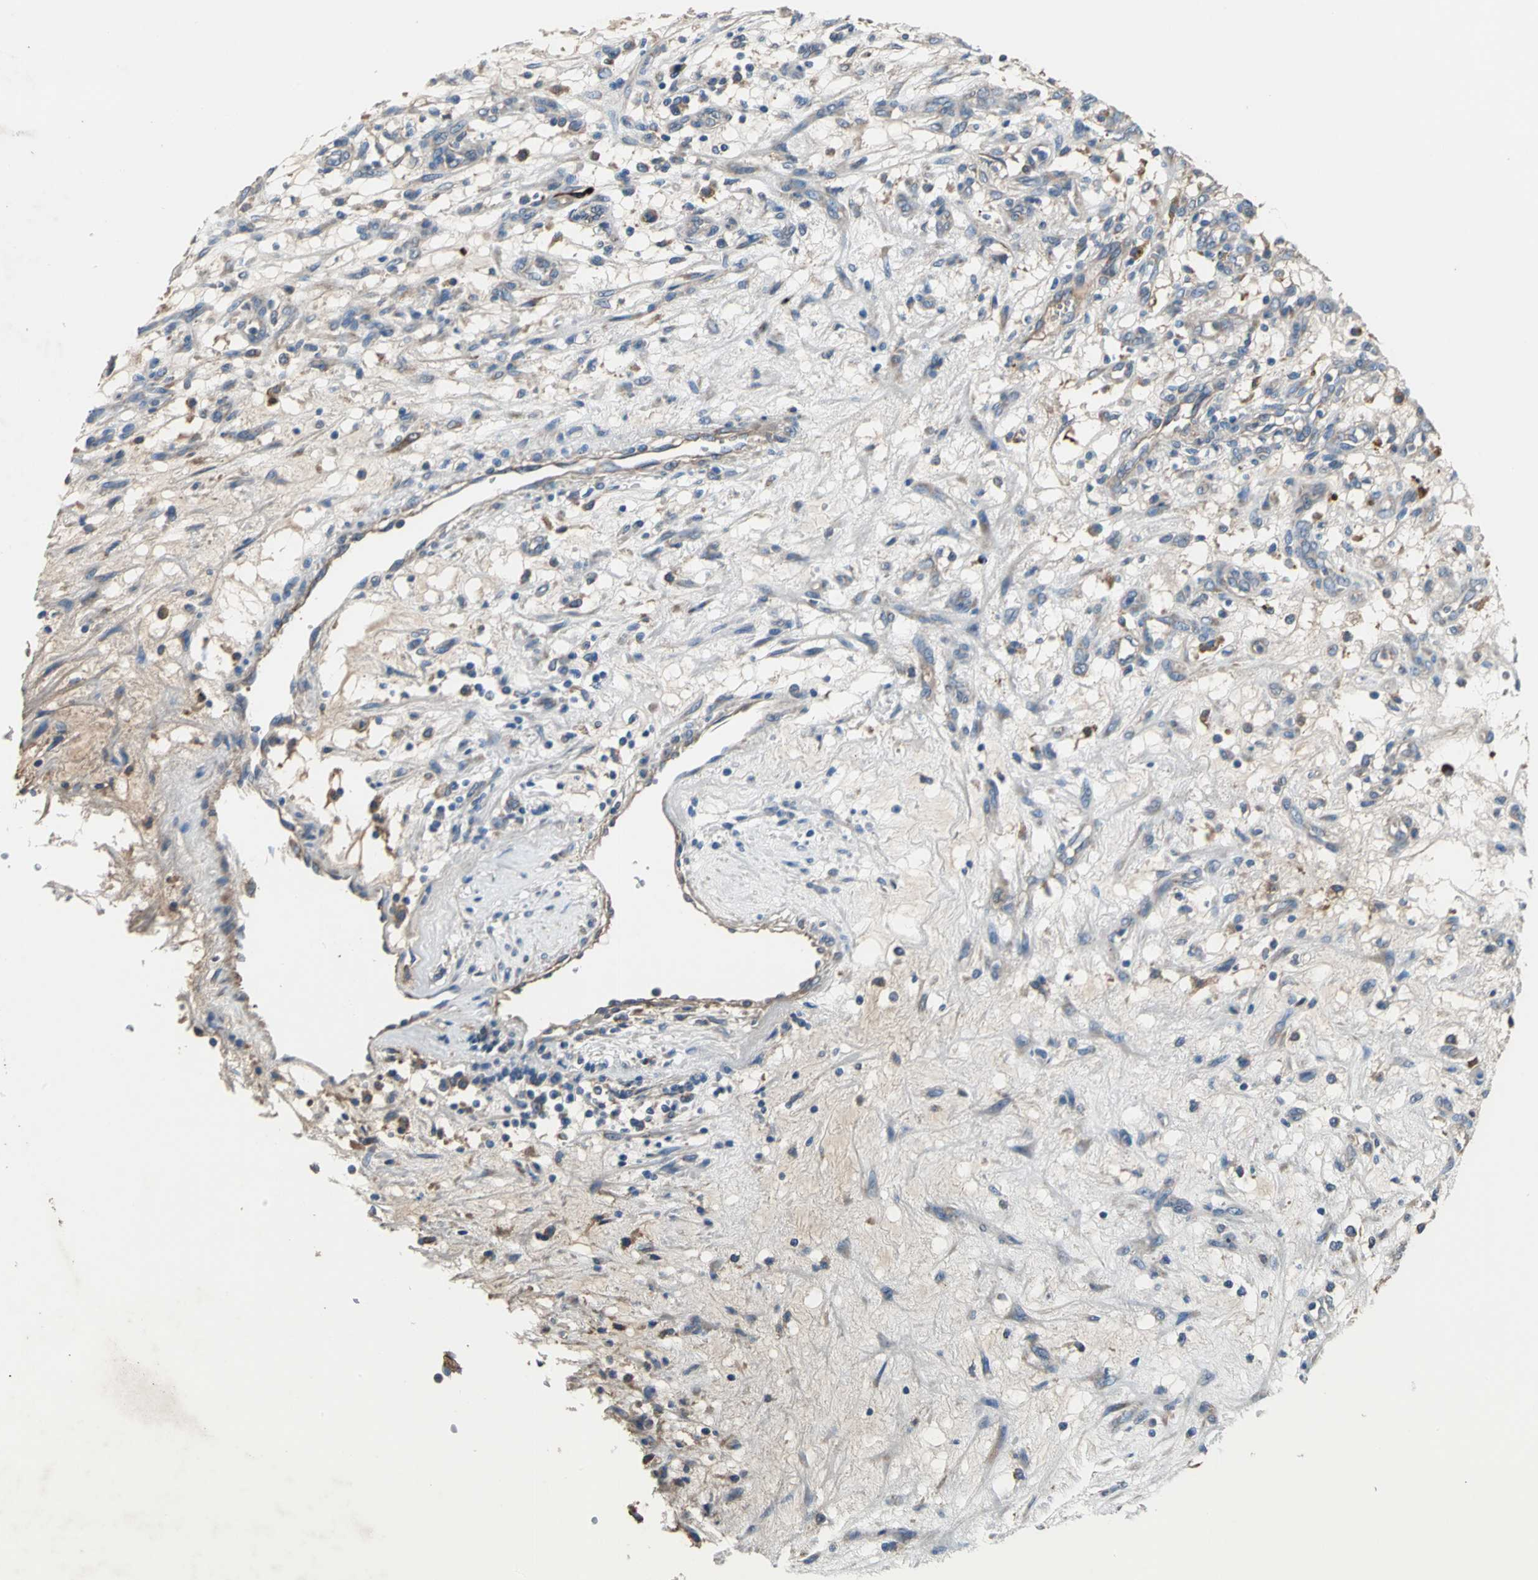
{"staining": {"intensity": "weak", "quantity": ">75%", "location": "cytoplasmic/membranous"}, "tissue": "renal cancer", "cell_type": "Tumor cells", "image_type": "cancer", "snomed": [{"axis": "morphology", "description": "Adenocarcinoma, NOS"}, {"axis": "topography", "description": "Kidney"}], "caption": "IHC micrograph of human renal cancer (adenocarcinoma) stained for a protein (brown), which shows low levels of weak cytoplasmic/membranous positivity in approximately >75% of tumor cells.", "gene": "HEPH", "patient": {"sex": "female", "age": 57}}